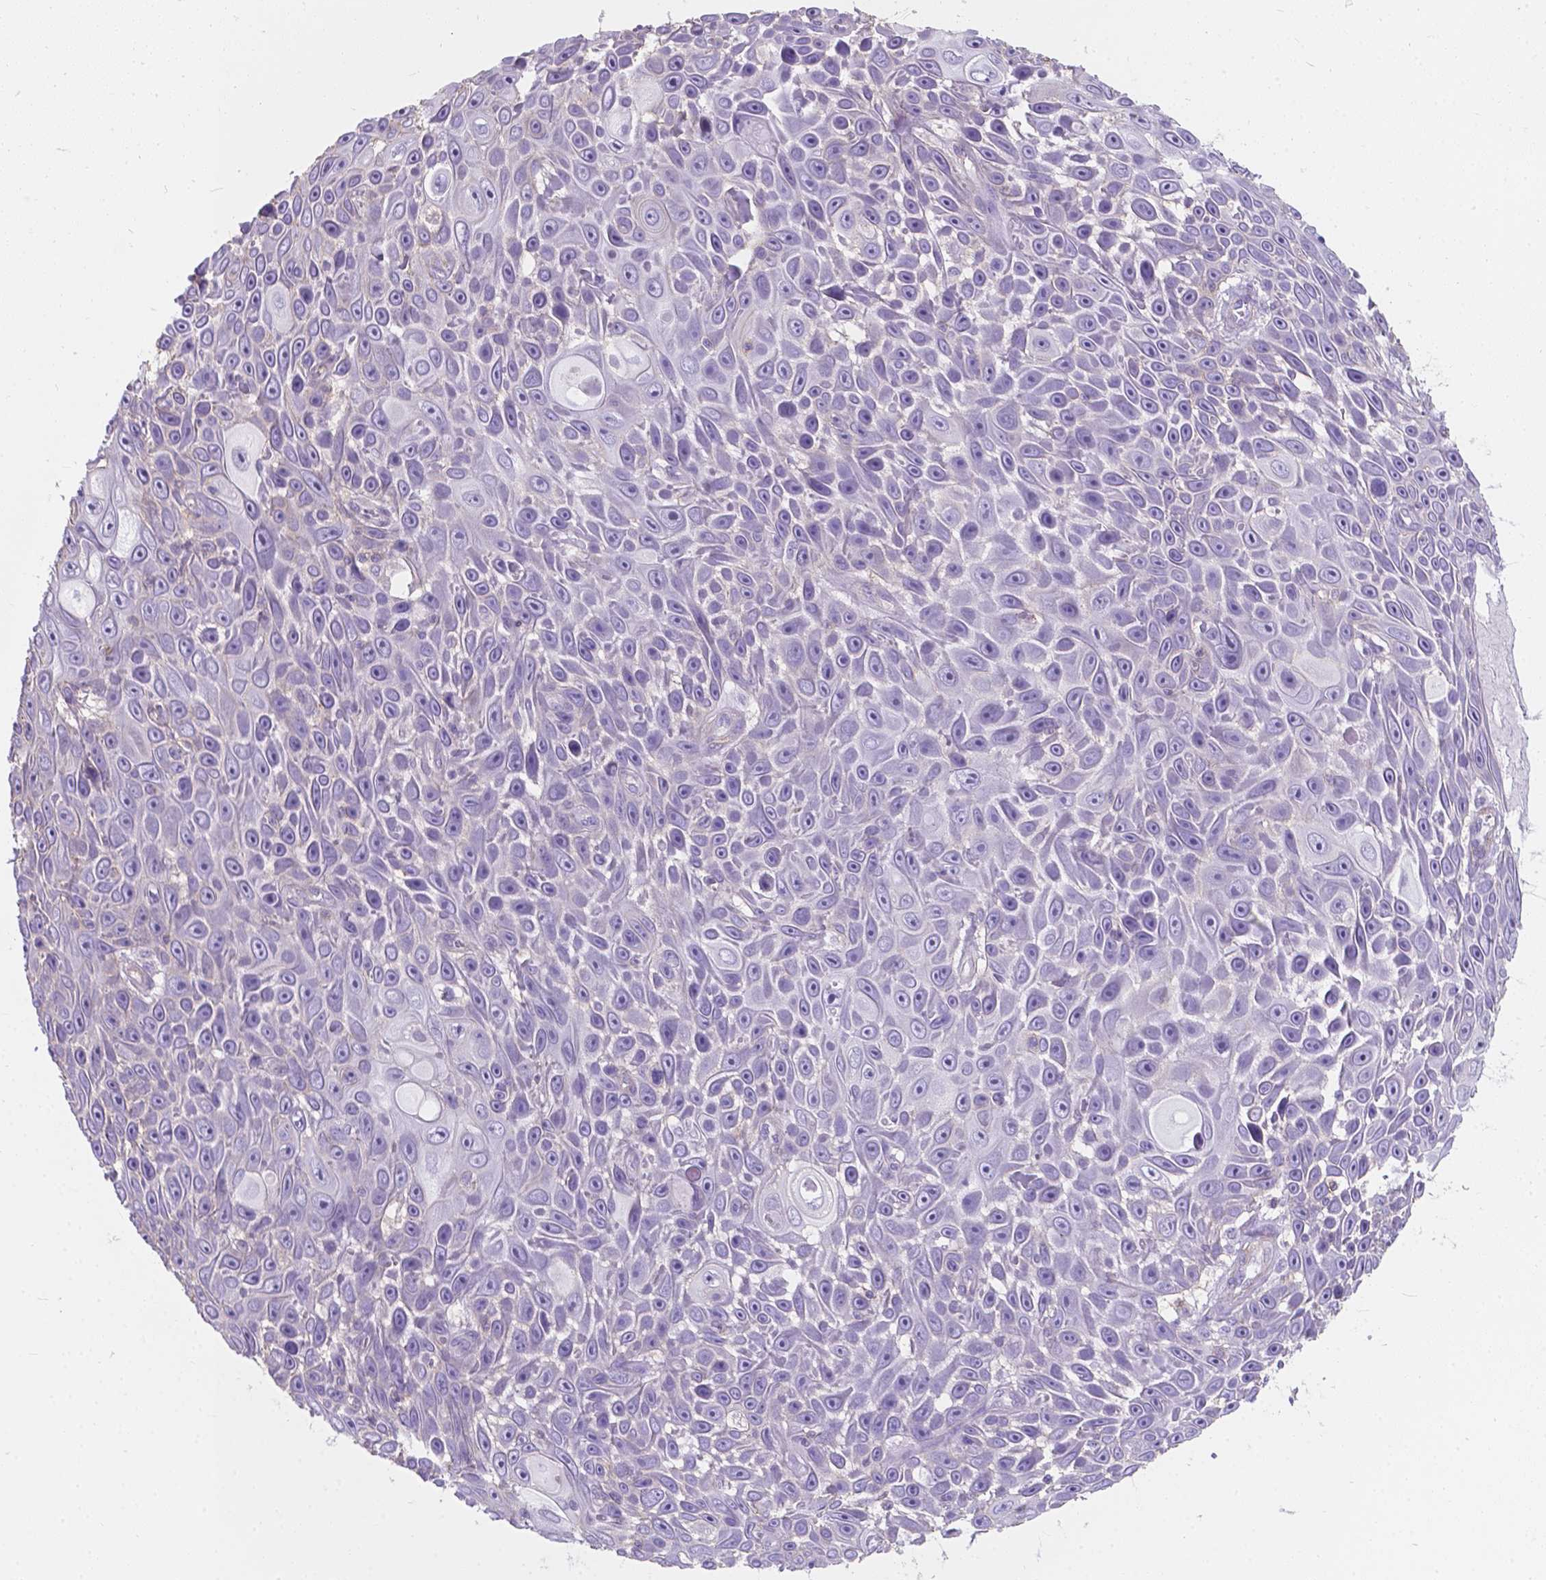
{"staining": {"intensity": "negative", "quantity": "none", "location": "none"}, "tissue": "skin cancer", "cell_type": "Tumor cells", "image_type": "cancer", "snomed": [{"axis": "morphology", "description": "Squamous cell carcinoma, NOS"}, {"axis": "topography", "description": "Skin"}], "caption": "Micrograph shows no significant protein staining in tumor cells of squamous cell carcinoma (skin).", "gene": "KIAA0040", "patient": {"sex": "male", "age": 82}}